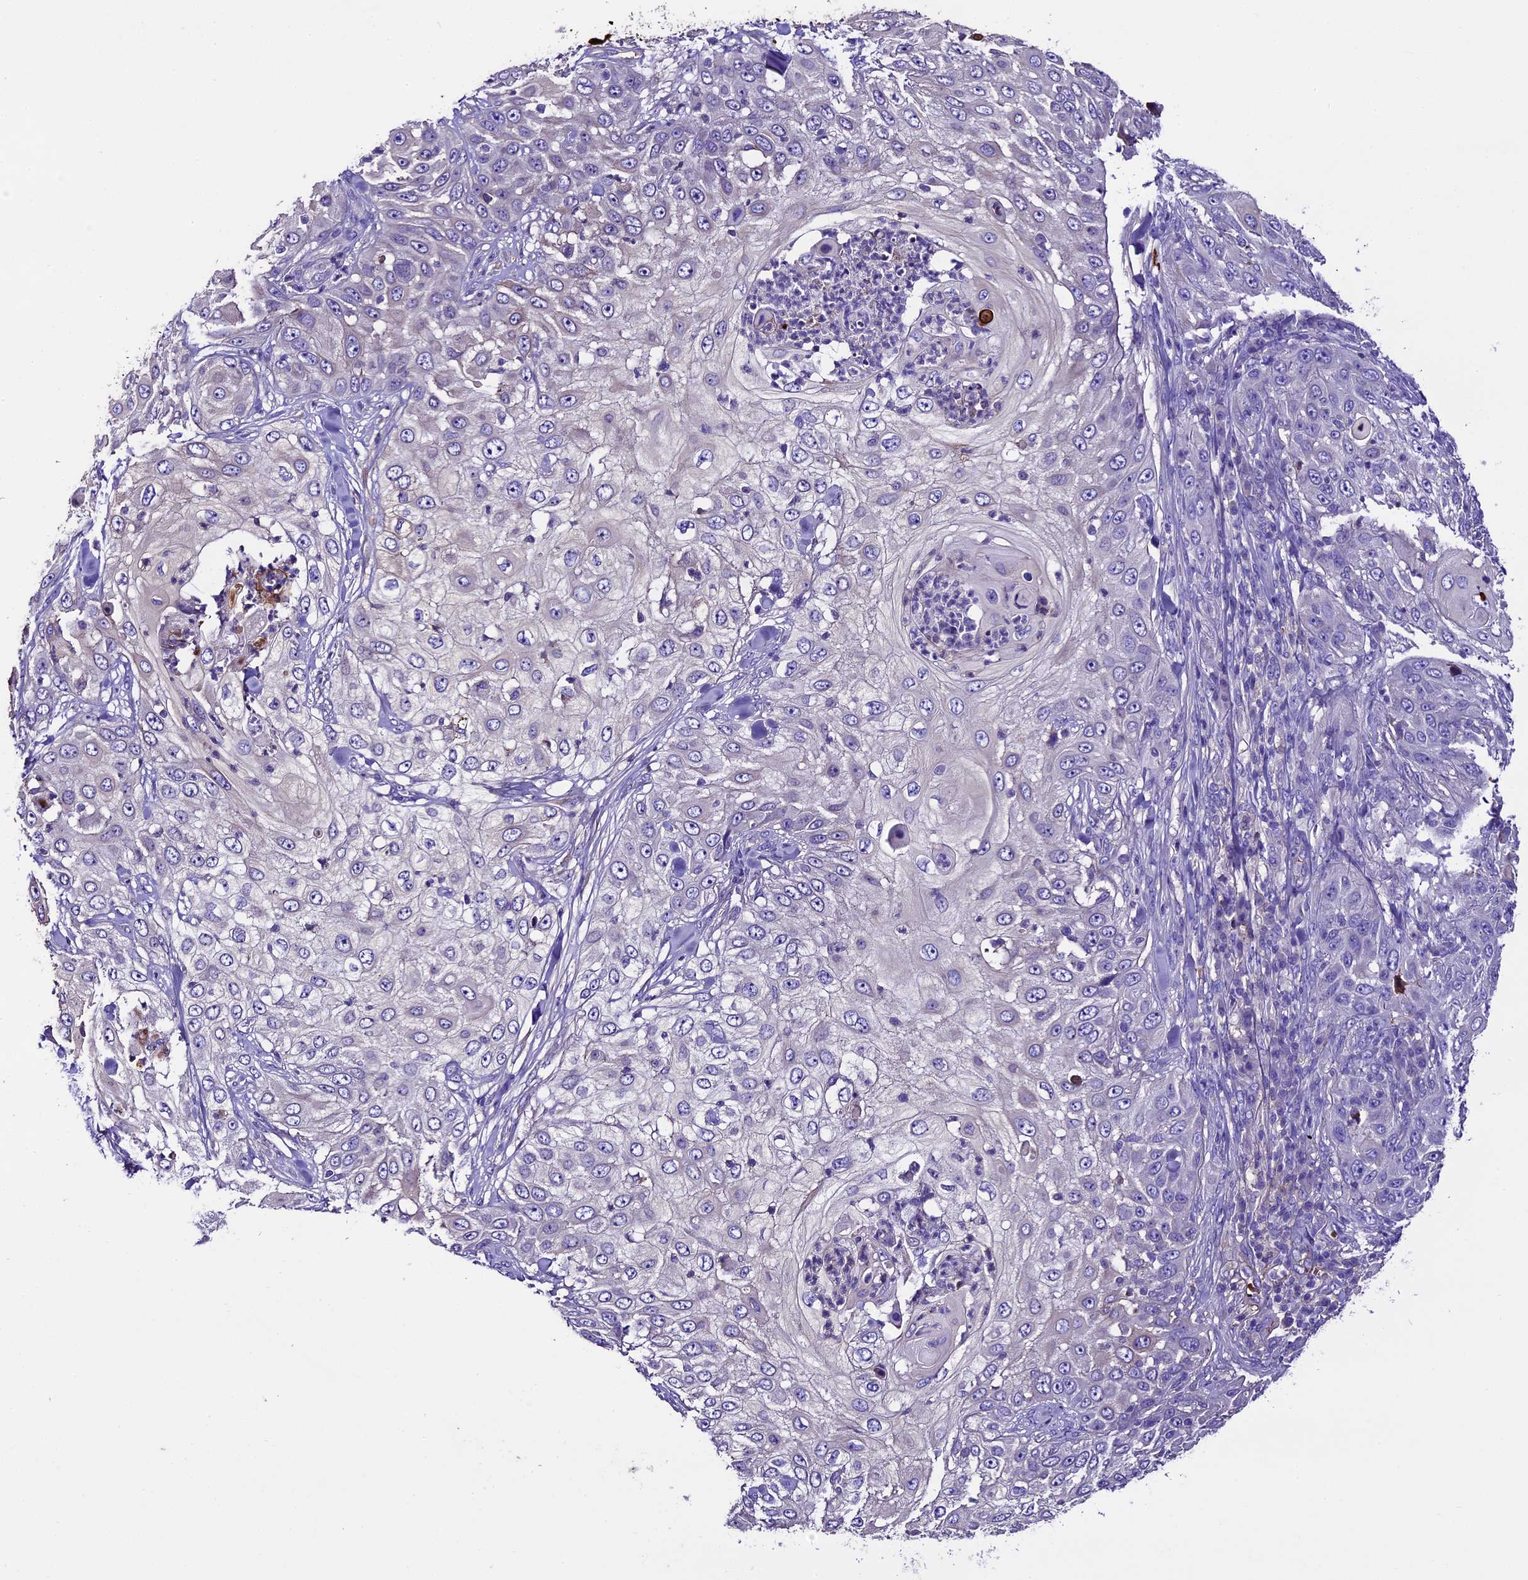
{"staining": {"intensity": "negative", "quantity": "none", "location": "none"}, "tissue": "skin cancer", "cell_type": "Tumor cells", "image_type": "cancer", "snomed": [{"axis": "morphology", "description": "Squamous cell carcinoma, NOS"}, {"axis": "topography", "description": "Skin"}], "caption": "A photomicrograph of squamous cell carcinoma (skin) stained for a protein demonstrates no brown staining in tumor cells. (Stains: DAB (3,3'-diaminobenzidine) immunohistochemistry with hematoxylin counter stain, Microscopy: brightfield microscopy at high magnification).", "gene": "TCP11L2", "patient": {"sex": "female", "age": 44}}